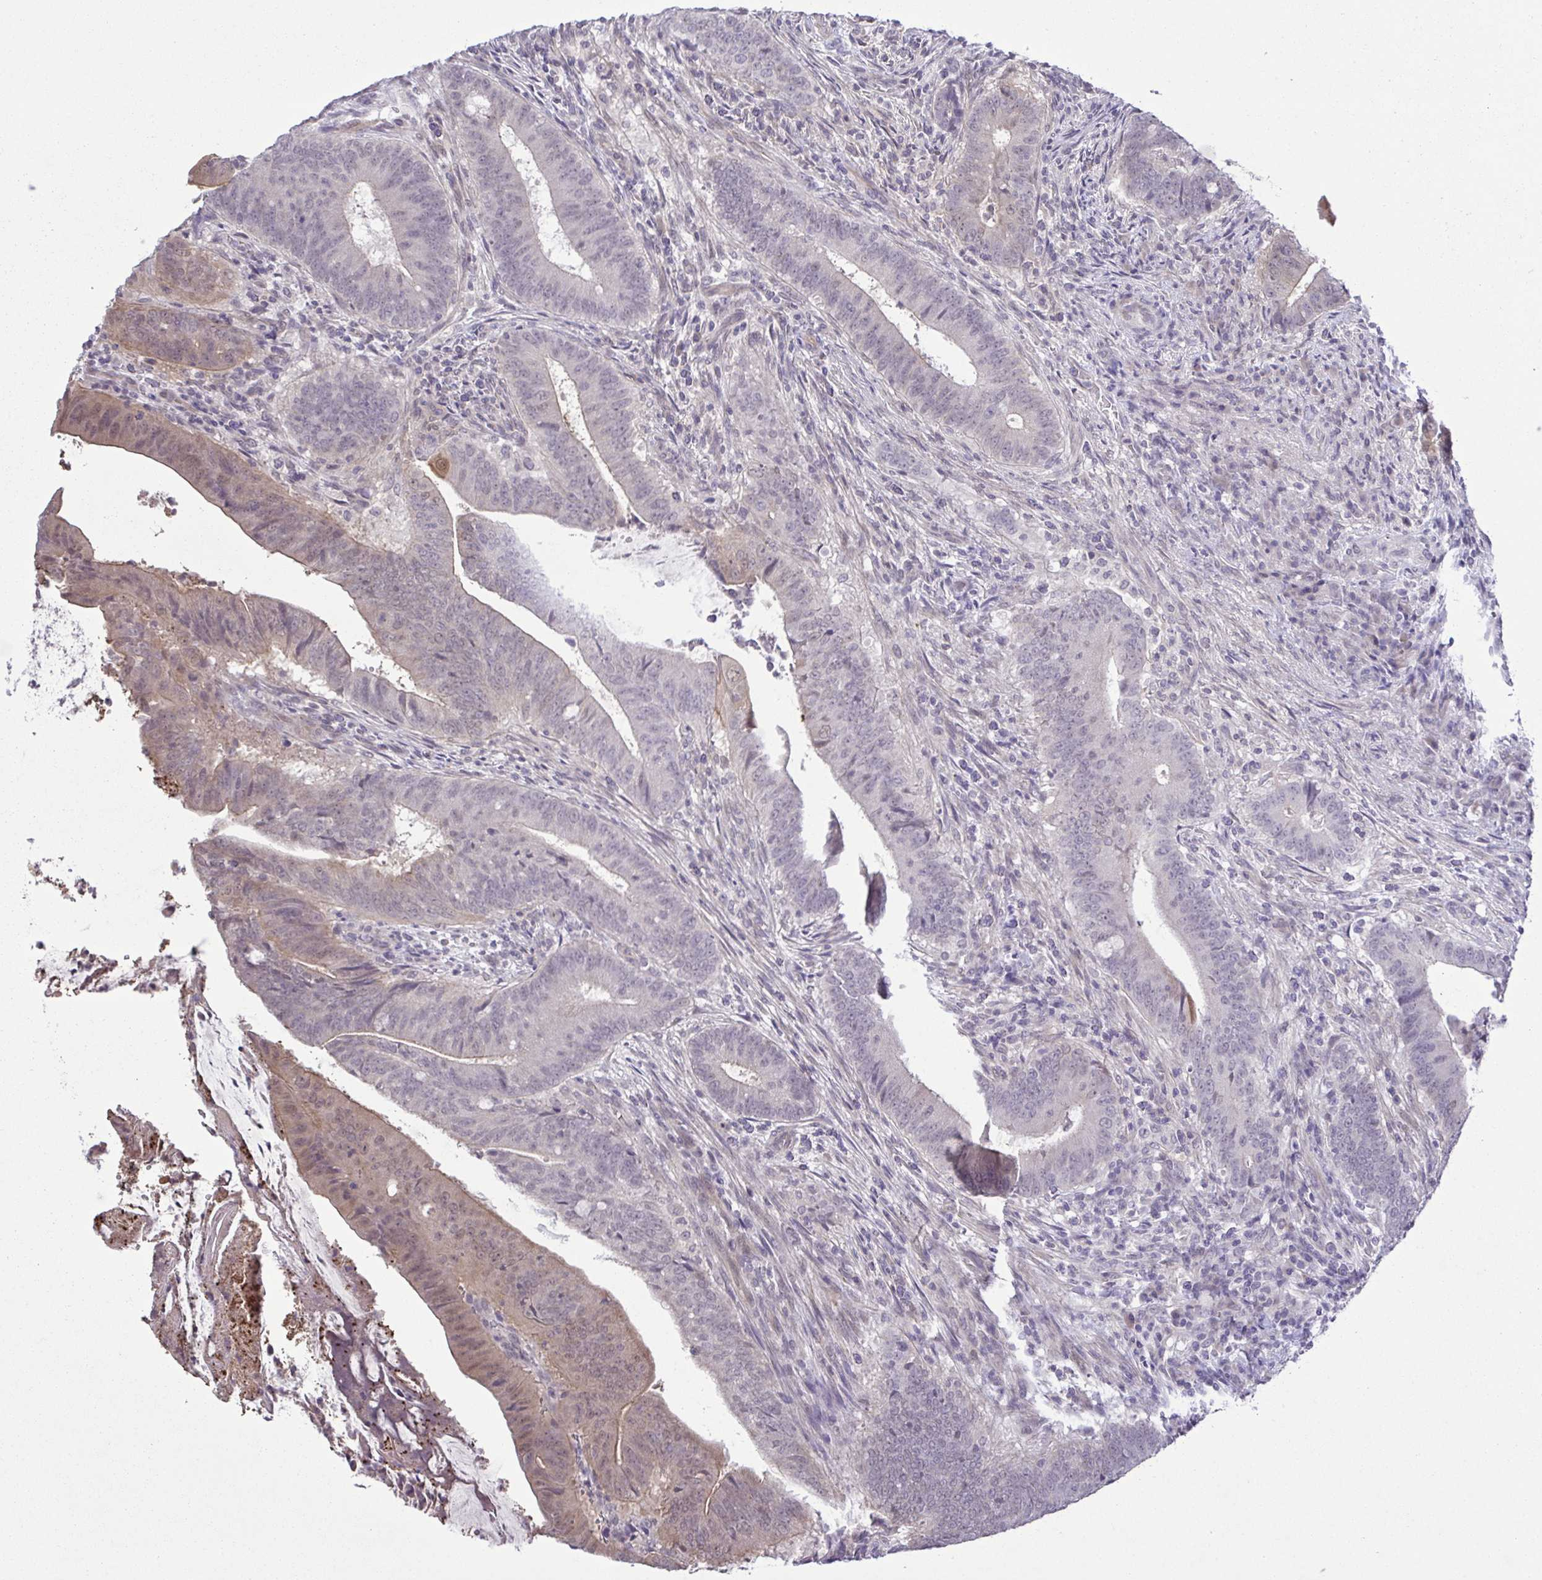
{"staining": {"intensity": "weak", "quantity": "<25%", "location": "cytoplasmic/membranous,nuclear"}, "tissue": "colorectal cancer", "cell_type": "Tumor cells", "image_type": "cancer", "snomed": [{"axis": "morphology", "description": "Adenocarcinoma, NOS"}, {"axis": "topography", "description": "Colon"}], "caption": "Immunohistochemistry photomicrograph of human adenocarcinoma (colorectal) stained for a protein (brown), which exhibits no positivity in tumor cells. (DAB immunohistochemistry, high magnification).", "gene": "IL1RN", "patient": {"sex": "female", "age": 43}}